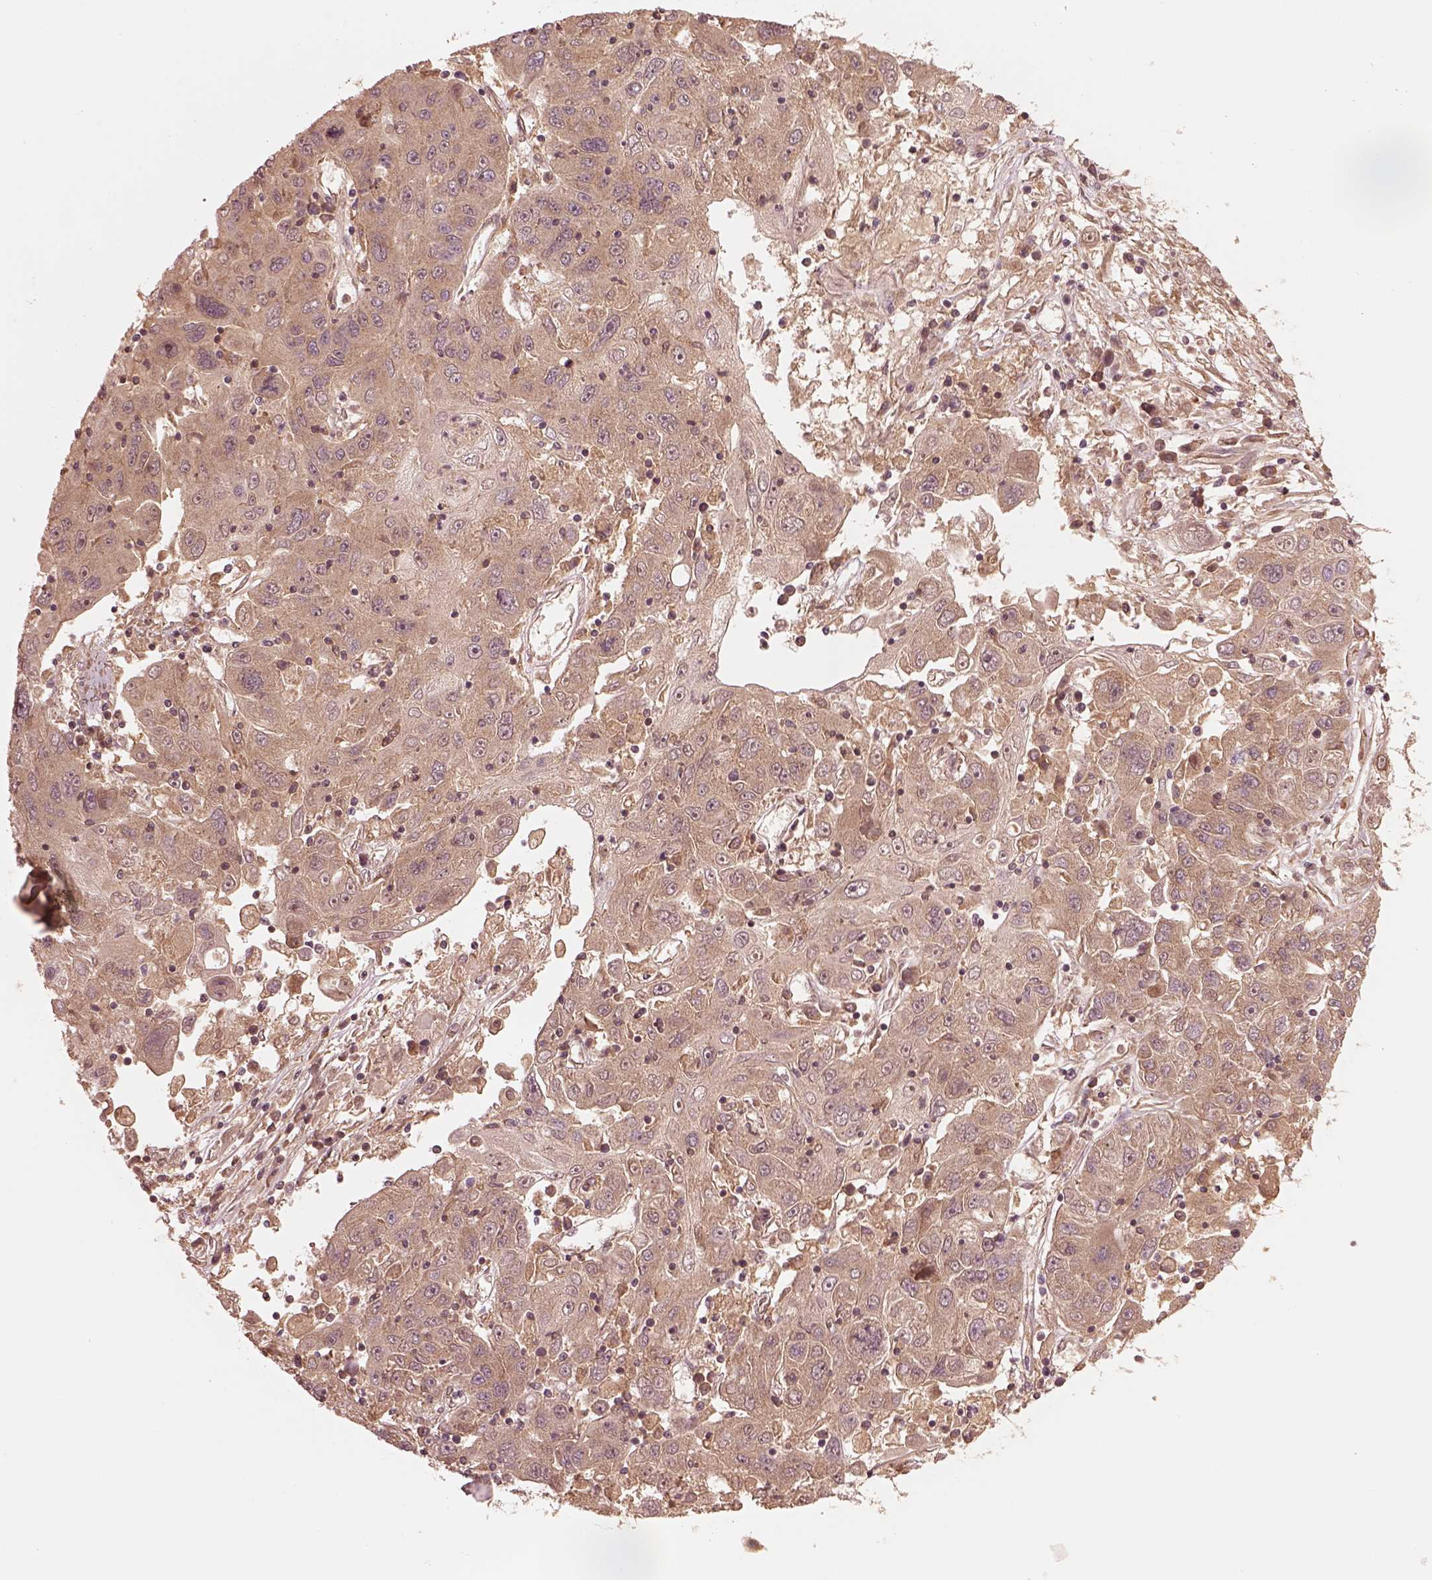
{"staining": {"intensity": "weak", "quantity": ">75%", "location": "cytoplasmic/membranous"}, "tissue": "stomach cancer", "cell_type": "Tumor cells", "image_type": "cancer", "snomed": [{"axis": "morphology", "description": "Adenocarcinoma, NOS"}, {"axis": "topography", "description": "Stomach"}], "caption": "DAB immunohistochemical staining of human adenocarcinoma (stomach) shows weak cytoplasmic/membranous protein staining in about >75% of tumor cells.", "gene": "PIK3R2", "patient": {"sex": "male", "age": 56}}